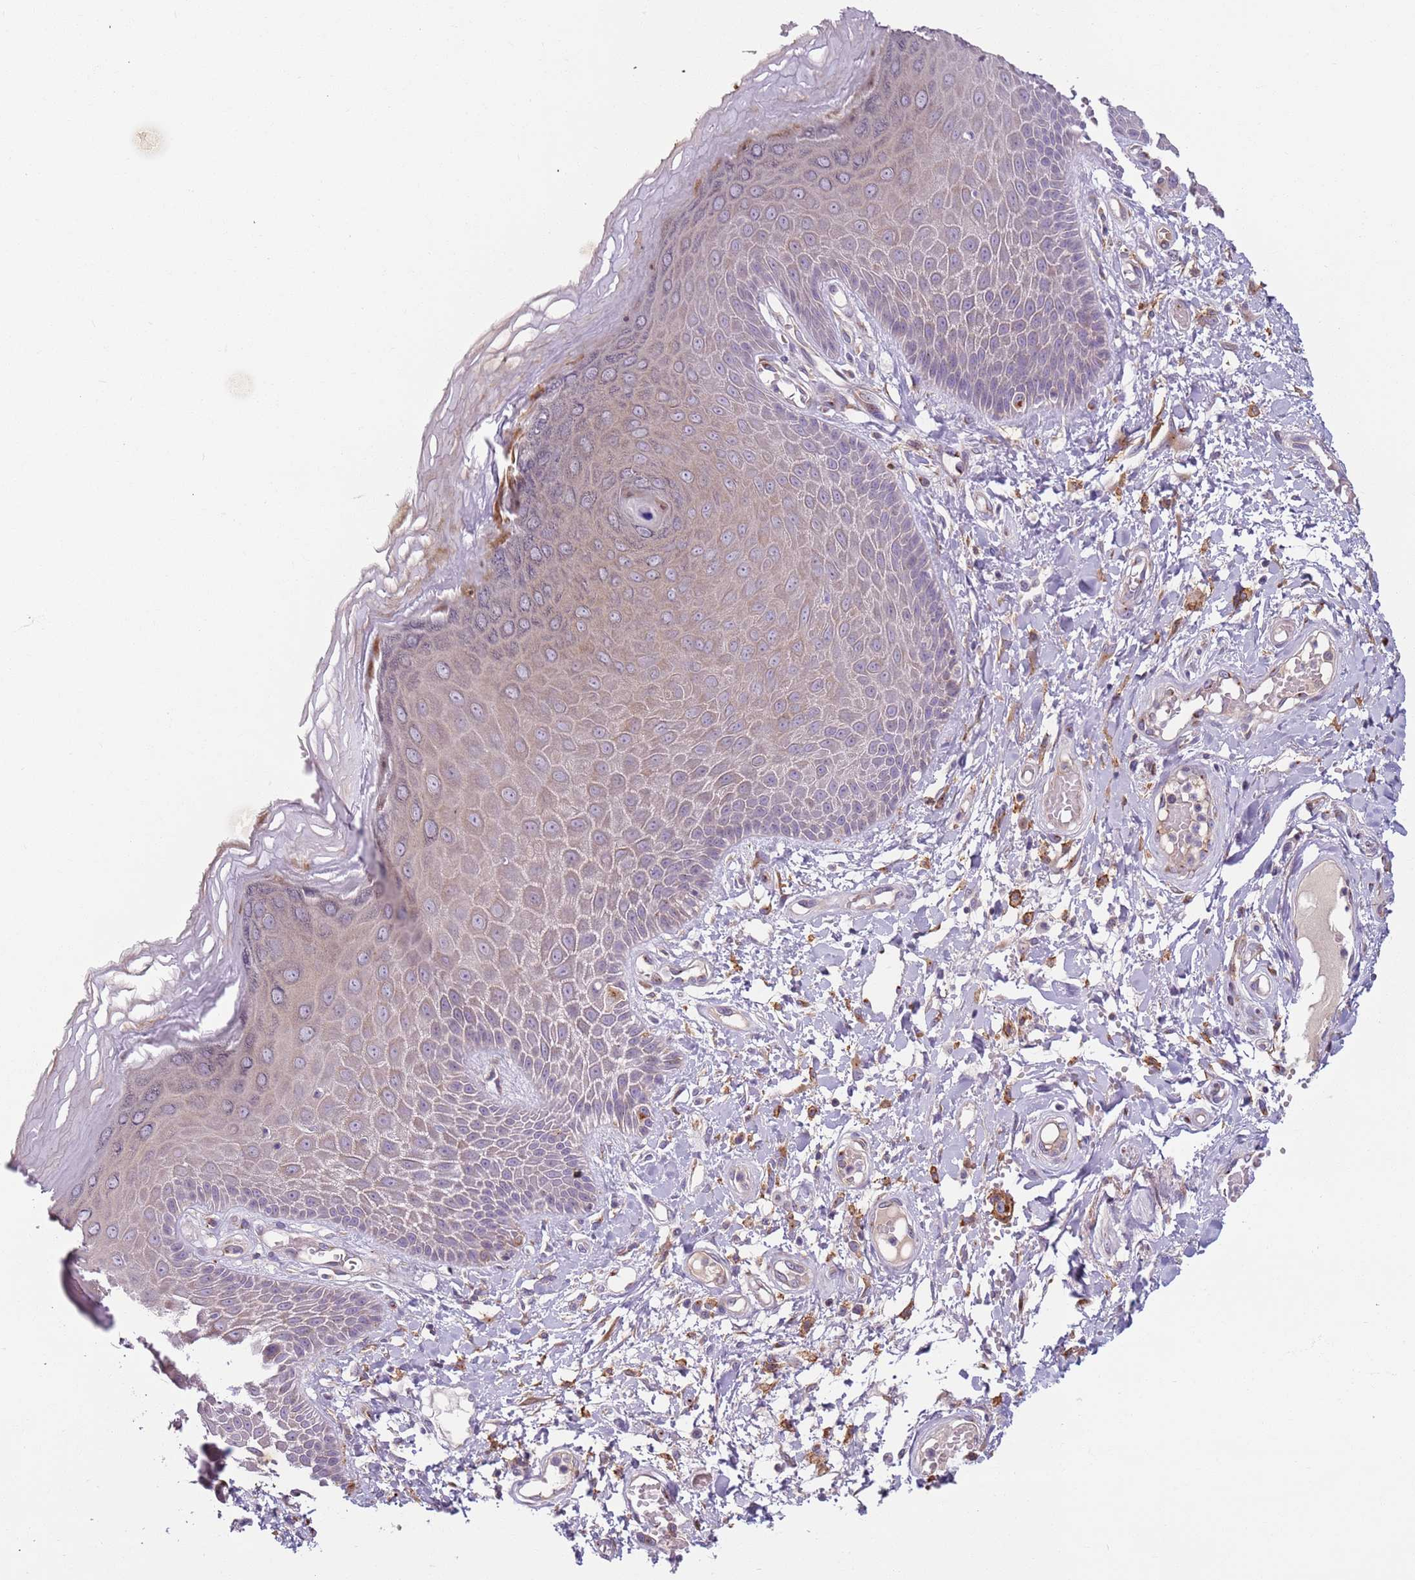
{"staining": {"intensity": "negative", "quantity": "none", "location": "none"}, "tissue": "skin", "cell_type": "Epidermal cells", "image_type": "normal", "snomed": [{"axis": "morphology", "description": "Normal tissue, NOS"}, {"axis": "topography", "description": "Anal"}], "caption": "A high-resolution histopathology image shows IHC staining of unremarkable skin, which shows no significant expression in epidermal cells. Brightfield microscopy of immunohistochemistry stained with DAB (brown) and hematoxylin (blue), captured at high magnification.", "gene": "AKTIP", "patient": {"sex": "male", "age": 78}}